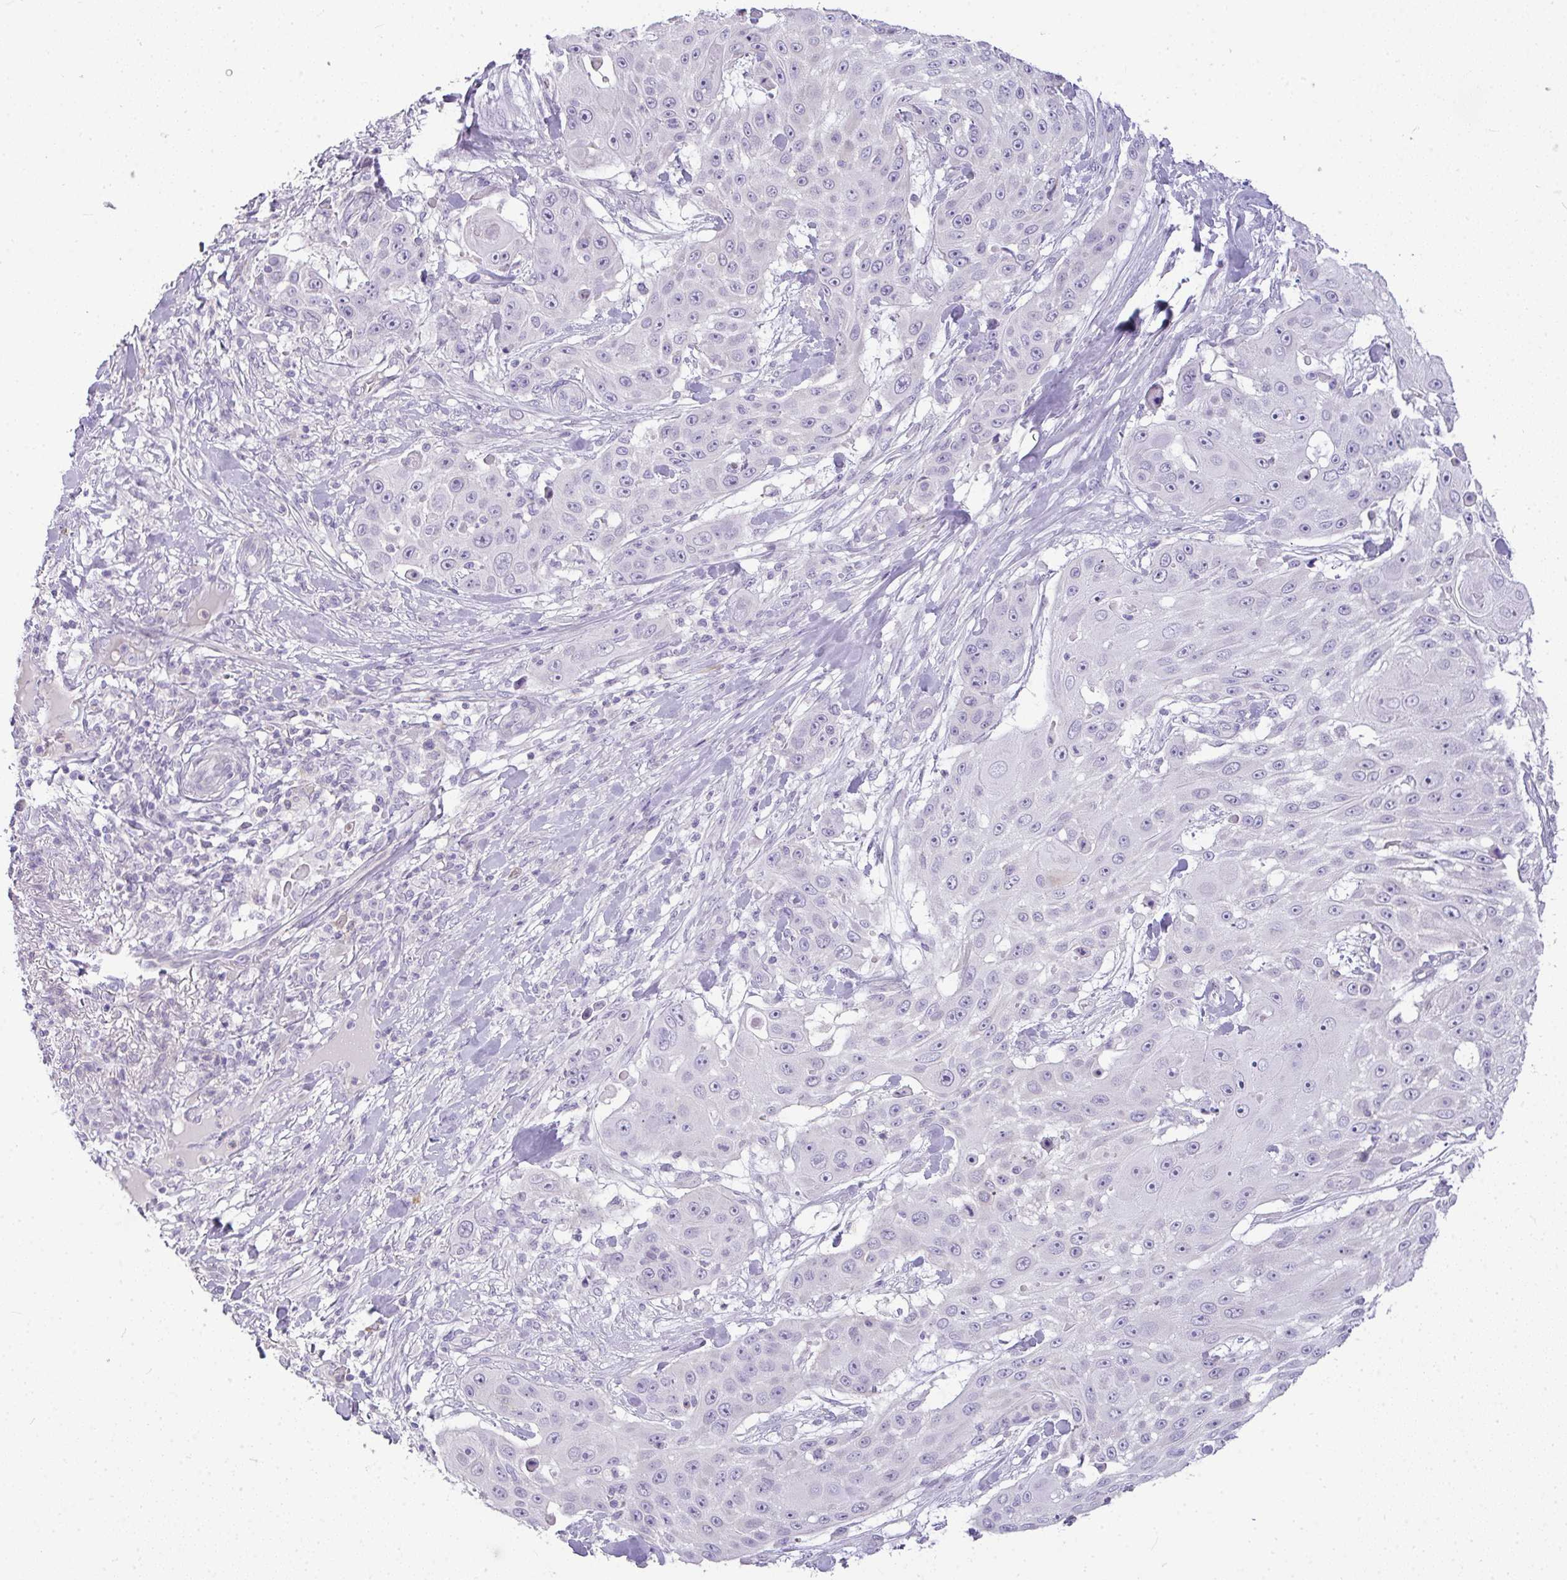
{"staining": {"intensity": "negative", "quantity": "none", "location": "none"}, "tissue": "skin cancer", "cell_type": "Tumor cells", "image_type": "cancer", "snomed": [{"axis": "morphology", "description": "Squamous cell carcinoma, NOS"}, {"axis": "topography", "description": "Skin"}], "caption": "Immunohistochemistry of skin cancer (squamous cell carcinoma) displays no staining in tumor cells.", "gene": "LIPE", "patient": {"sex": "female", "age": 86}}